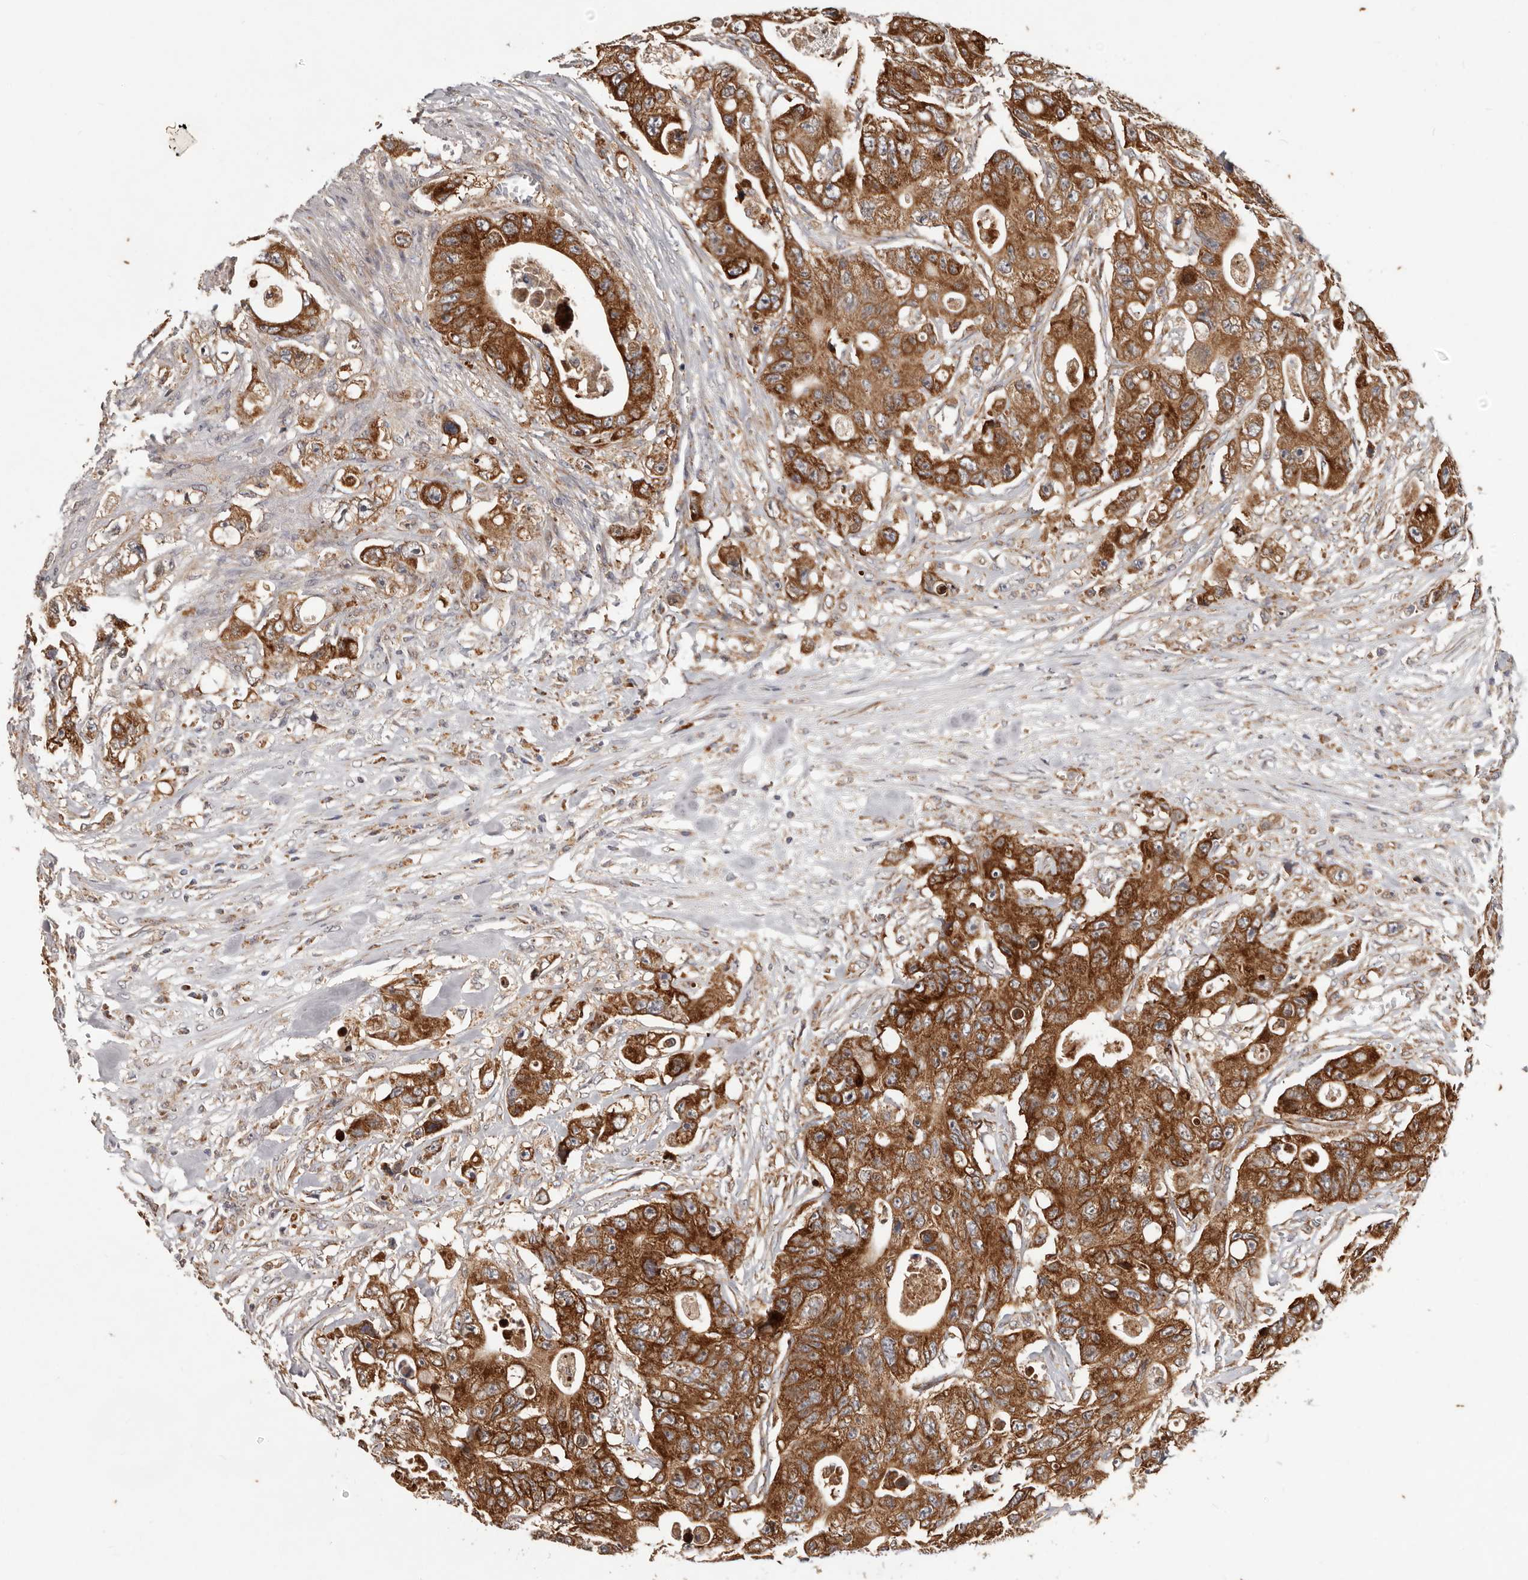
{"staining": {"intensity": "strong", "quantity": ">75%", "location": "cytoplasmic/membranous"}, "tissue": "colorectal cancer", "cell_type": "Tumor cells", "image_type": "cancer", "snomed": [{"axis": "morphology", "description": "Adenocarcinoma, NOS"}, {"axis": "topography", "description": "Colon"}], "caption": "DAB immunohistochemical staining of human adenocarcinoma (colorectal) reveals strong cytoplasmic/membranous protein positivity in about >75% of tumor cells.", "gene": "MRPS10", "patient": {"sex": "female", "age": 46}}